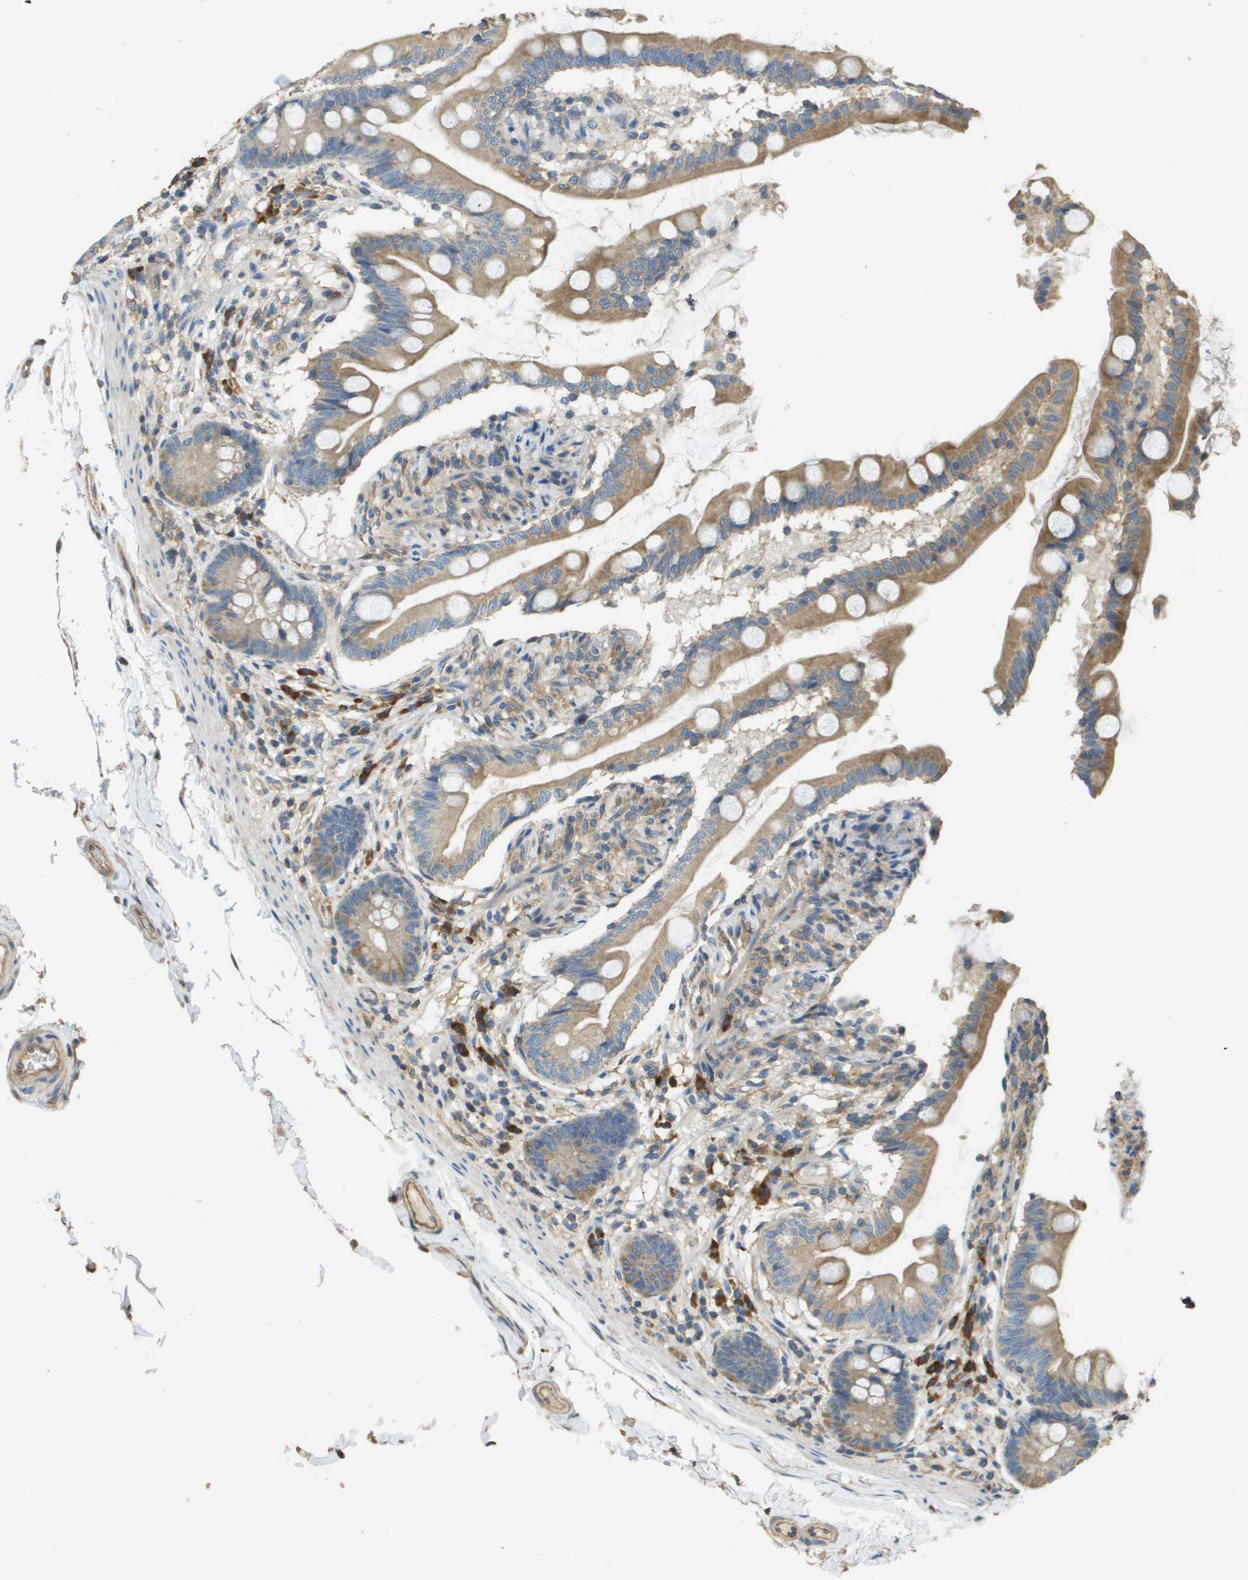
{"staining": {"intensity": "moderate", "quantity": ">75%", "location": "cytoplasmic/membranous"}, "tissue": "small intestine", "cell_type": "Glandular cells", "image_type": "normal", "snomed": [{"axis": "morphology", "description": "Normal tissue, NOS"}, {"axis": "topography", "description": "Small intestine"}], "caption": "This micrograph demonstrates IHC staining of normal small intestine, with medium moderate cytoplasmic/membranous expression in about >75% of glandular cells.", "gene": "DNAJB11", "patient": {"sex": "female", "age": 56}}